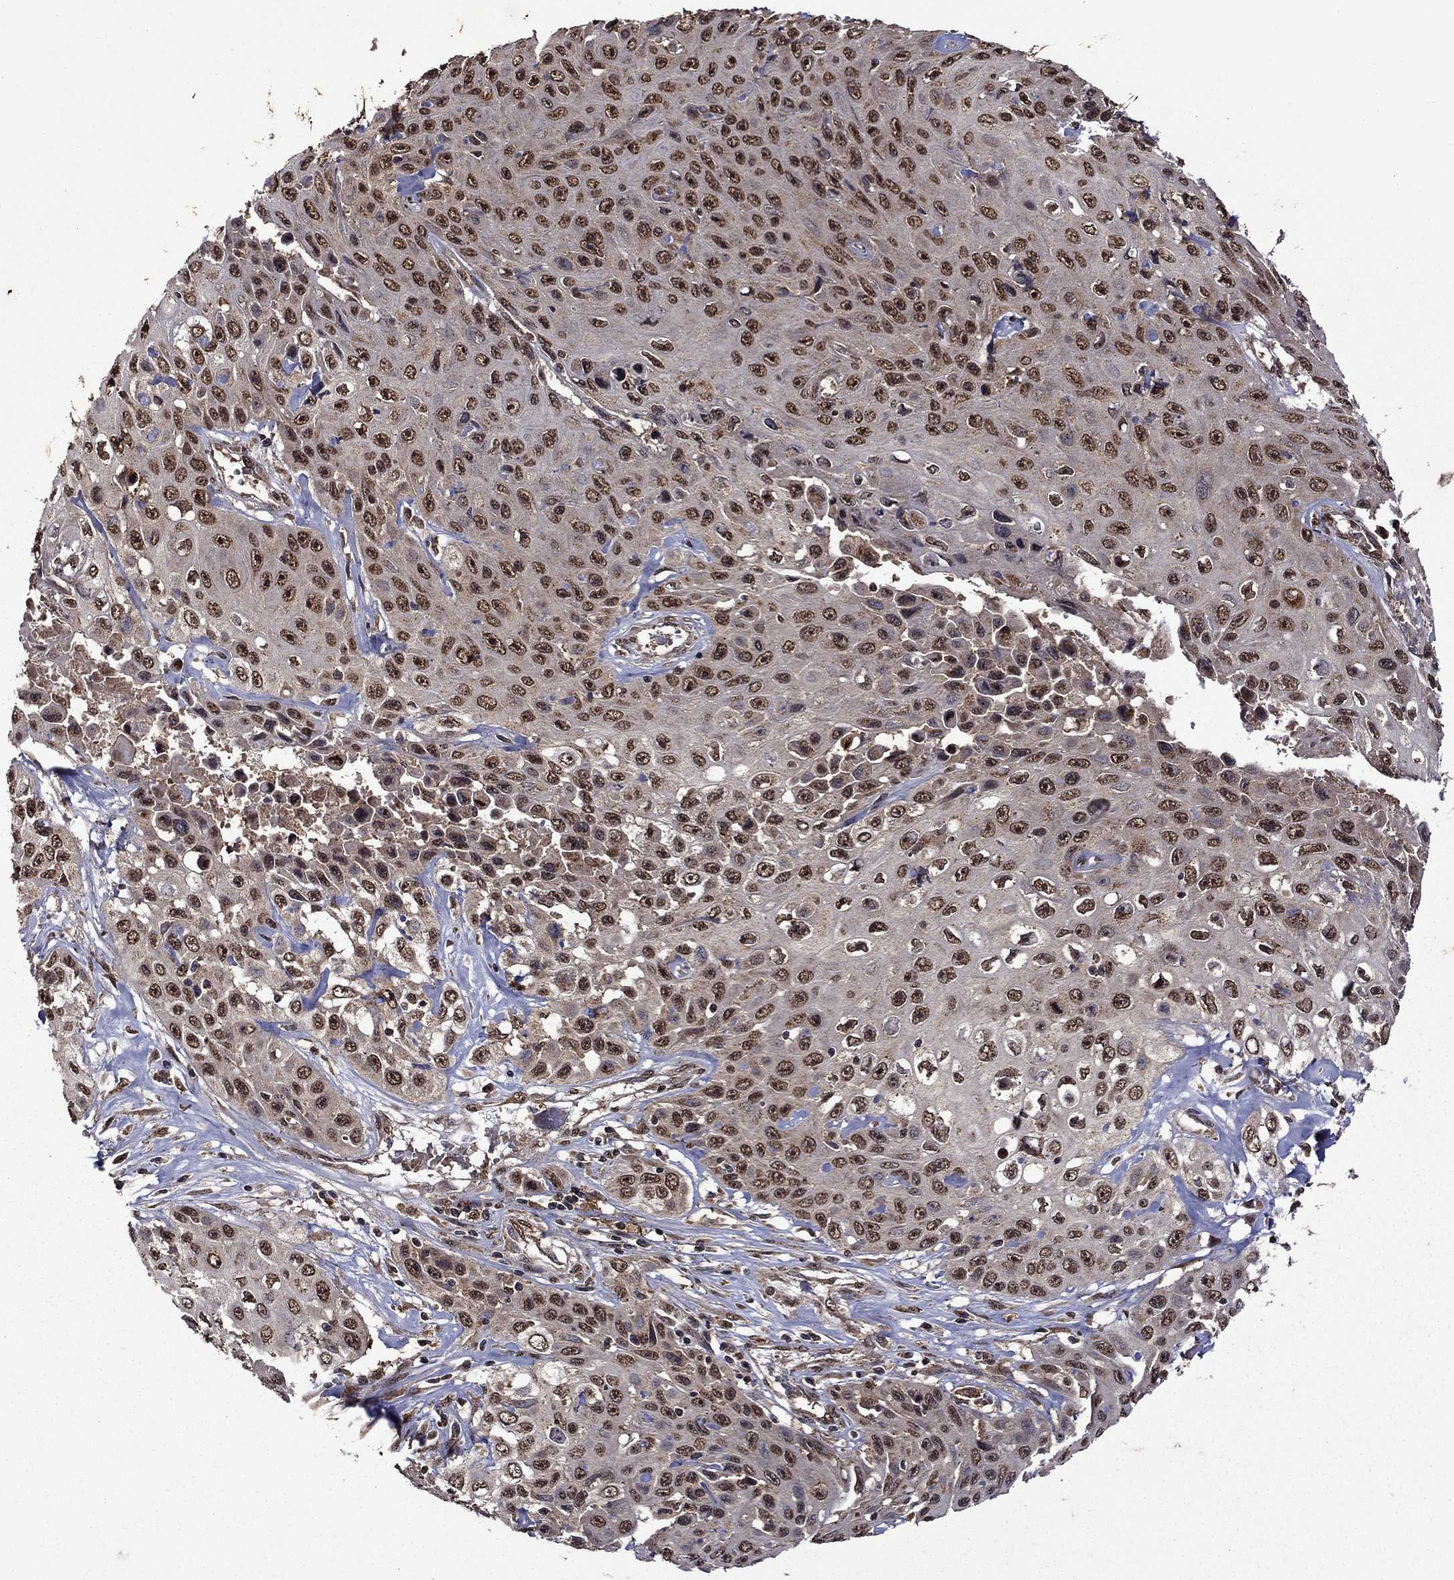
{"staining": {"intensity": "moderate", "quantity": ">75%", "location": "nuclear"}, "tissue": "skin cancer", "cell_type": "Tumor cells", "image_type": "cancer", "snomed": [{"axis": "morphology", "description": "Squamous cell carcinoma, NOS"}, {"axis": "topography", "description": "Skin"}], "caption": "The photomicrograph demonstrates a brown stain indicating the presence of a protein in the nuclear of tumor cells in skin cancer (squamous cell carcinoma).", "gene": "ITM2B", "patient": {"sex": "male", "age": 82}}